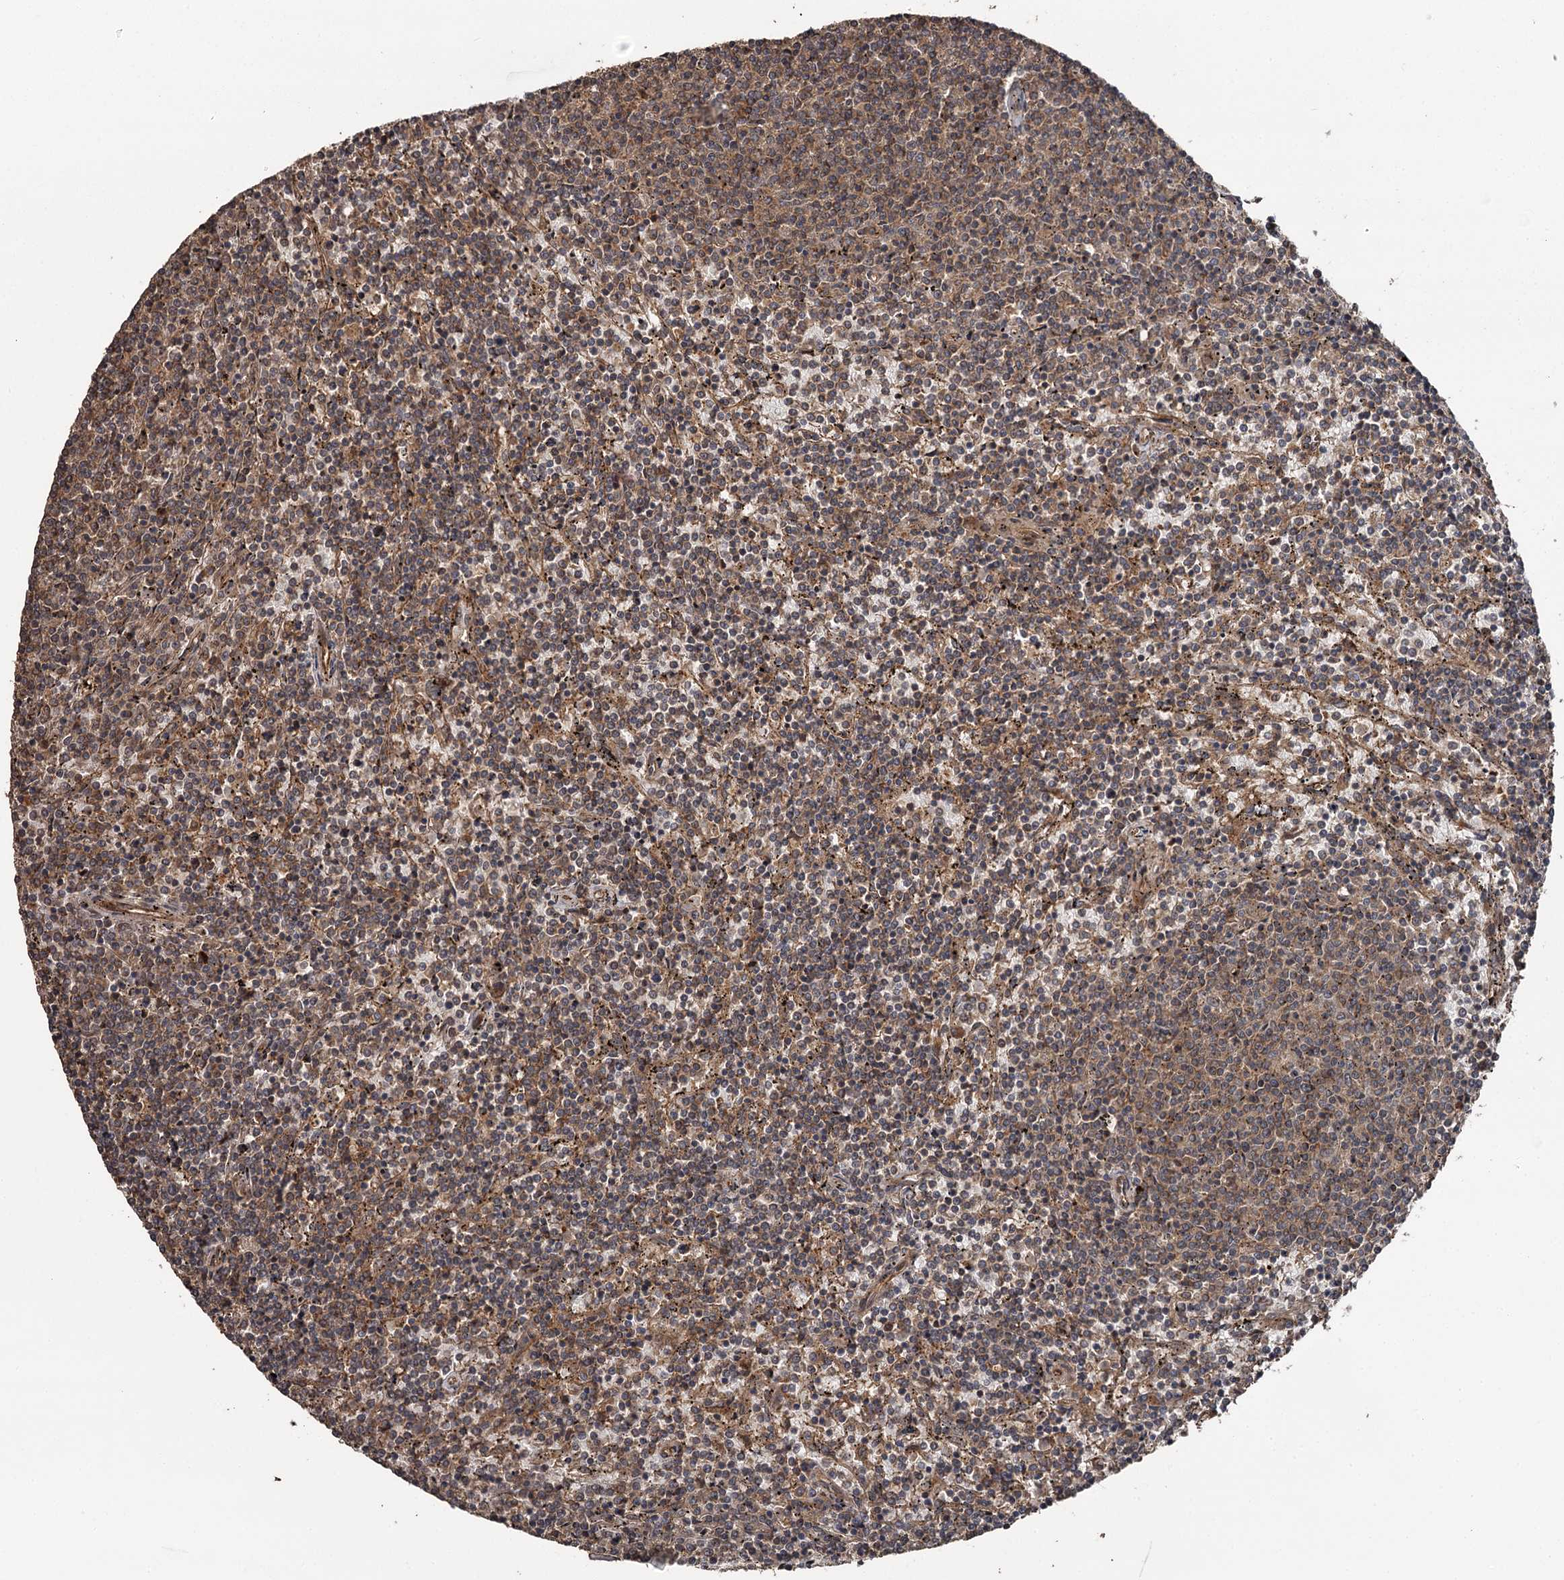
{"staining": {"intensity": "moderate", "quantity": "25%-75%", "location": "cytoplasmic/membranous"}, "tissue": "lymphoma", "cell_type": "Tumor cells", "image_type": "cancer", "snomed": [{"axis": "morphology", "description": "Malignant lymphoma, non-Hodgkin's type, Low grade"}, {"axis": "topography", "description": "Spleen"}], "caption": "Immunohistochemical staining of human malignant lymphoma, non-Hodgkin's type (low-grade) exhibits moderate cytoplasmic/membranous protein expression in about 25%-75% of tumor cells.", "gene": "RAB21", "patient": {"sex": "female", "age": 50}}